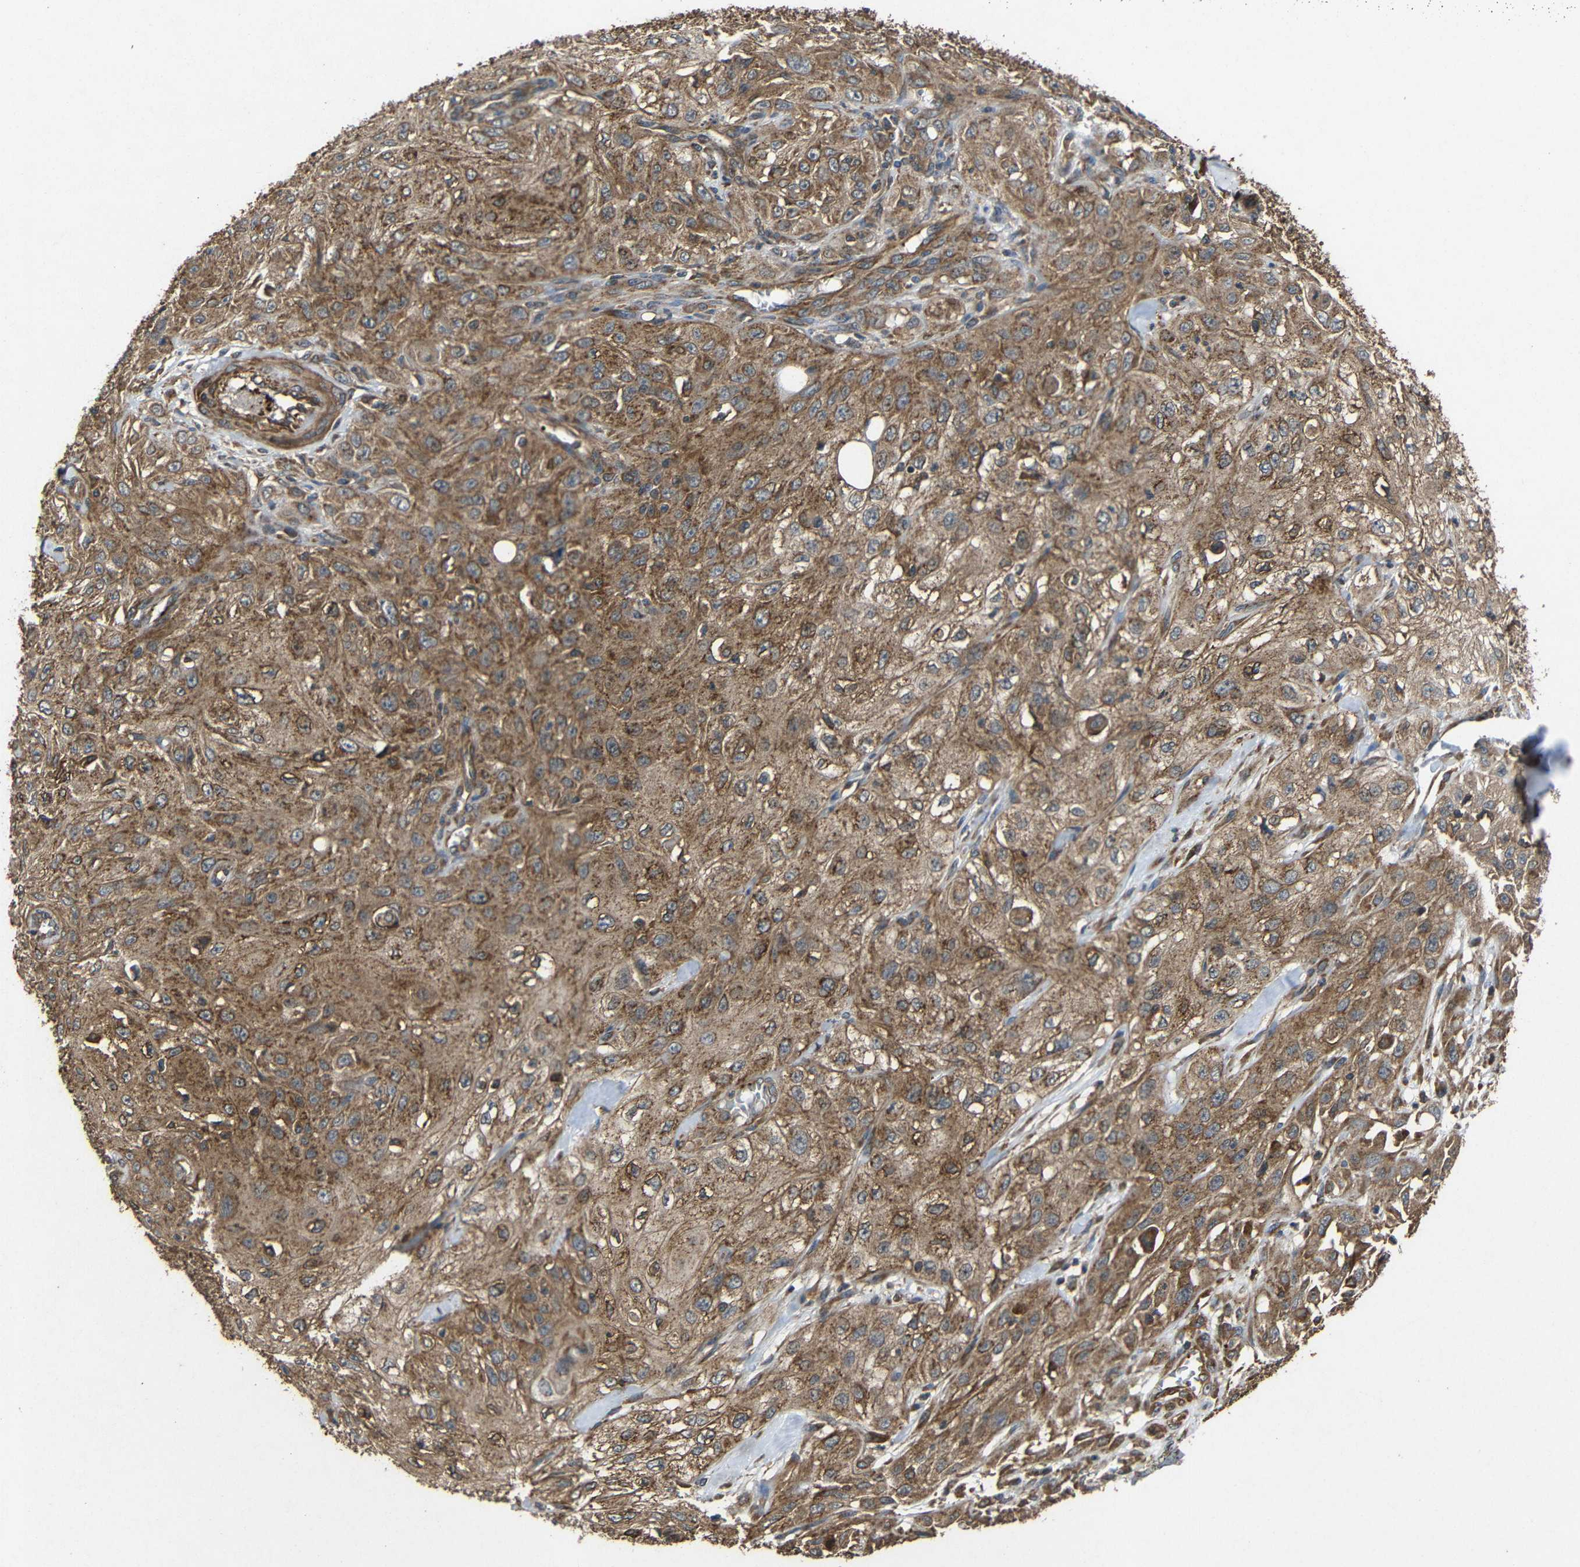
{"staining": {"intensity": "moderate", "quantity": ">75%", "location": "cytoplasmic/membranous"}, "tissue": "skin cancer", "cell_type": "Tumor cells", "image_type": "cancer", "snomed": [{"axis": "morphology", "description": "Squamous cell carcinoma, NOS"}, {"axis": "morphology", "description": "Squamous cell carcinoma, metastatic, NOS"}, {"axis": "topography", "description": "Skin"}, {"axis": "topography", "description": "Lymph node"}], "caption": "Immunohistochemistry (IHC) micrograph of skin cancer (squamous cell carcinoma) stained for a protein (brown), which shows medium levels of moderate cytoplasmic/membranous expression in approximately >75% of tumor cells.", "gene": "EIF2S1", "patient": {"sex": "male", "age": 75}}